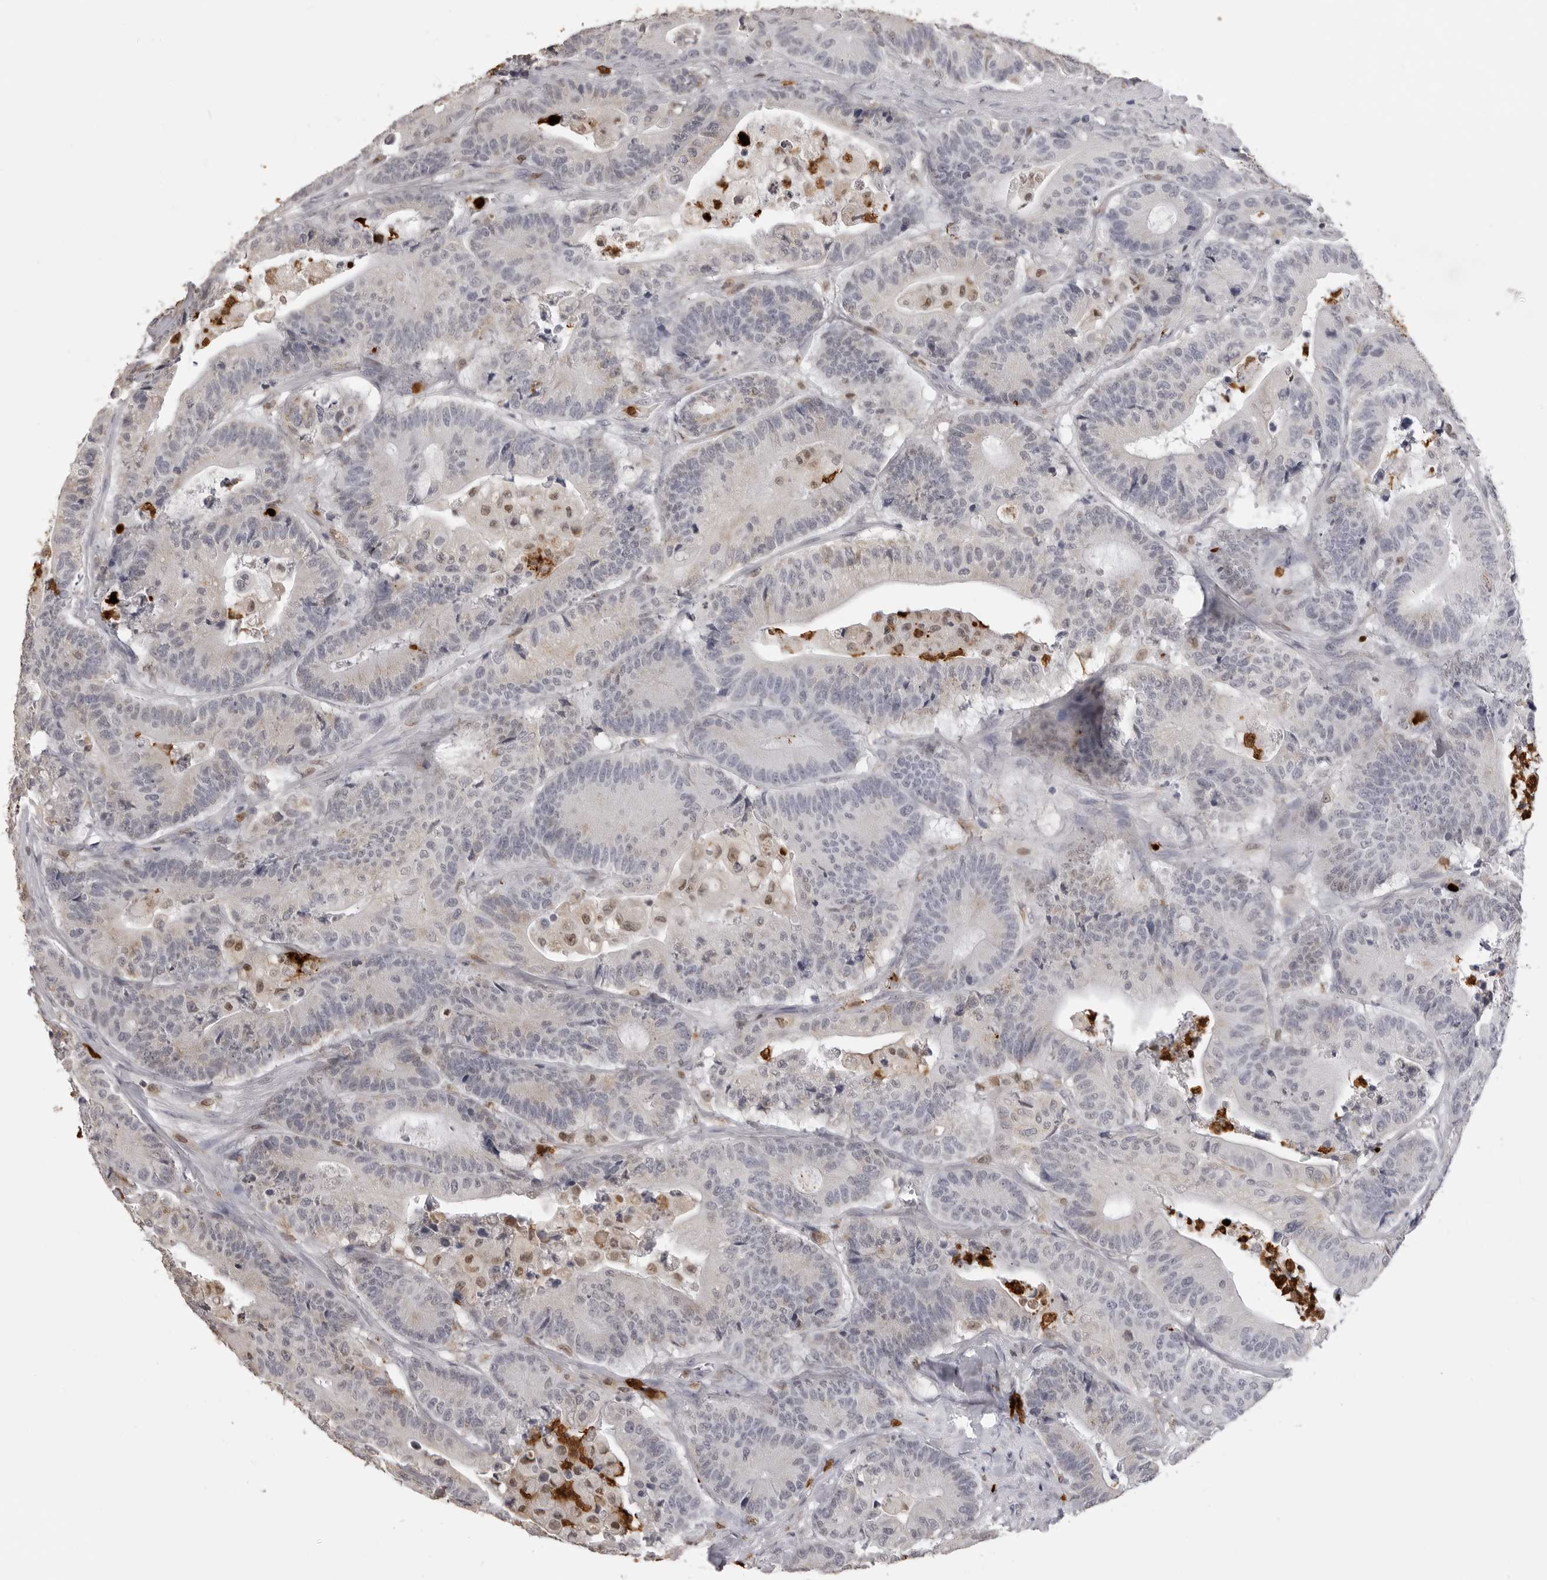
{"staining": {"intensity": "negative", "quantity": "none", "location": "none"}, "tissue": "colorectal cancer", "cell_type": "Tumor cells", "image_type": "cancer", "snomed": [{"axis": "morphology", "description": "Adenocarcinoma, NOS"}, {"axis": "topography", "description": "Colon"}], "caption": "This histopathology image is of colorectal cancer stained with immunohistochemistry (IHC) to label a protein in brown with the nuclei are counter-stained blue. There is no positivity in tumor cells.", "gene": "IL31", "patient": {"sex": "female", "age": 84}}